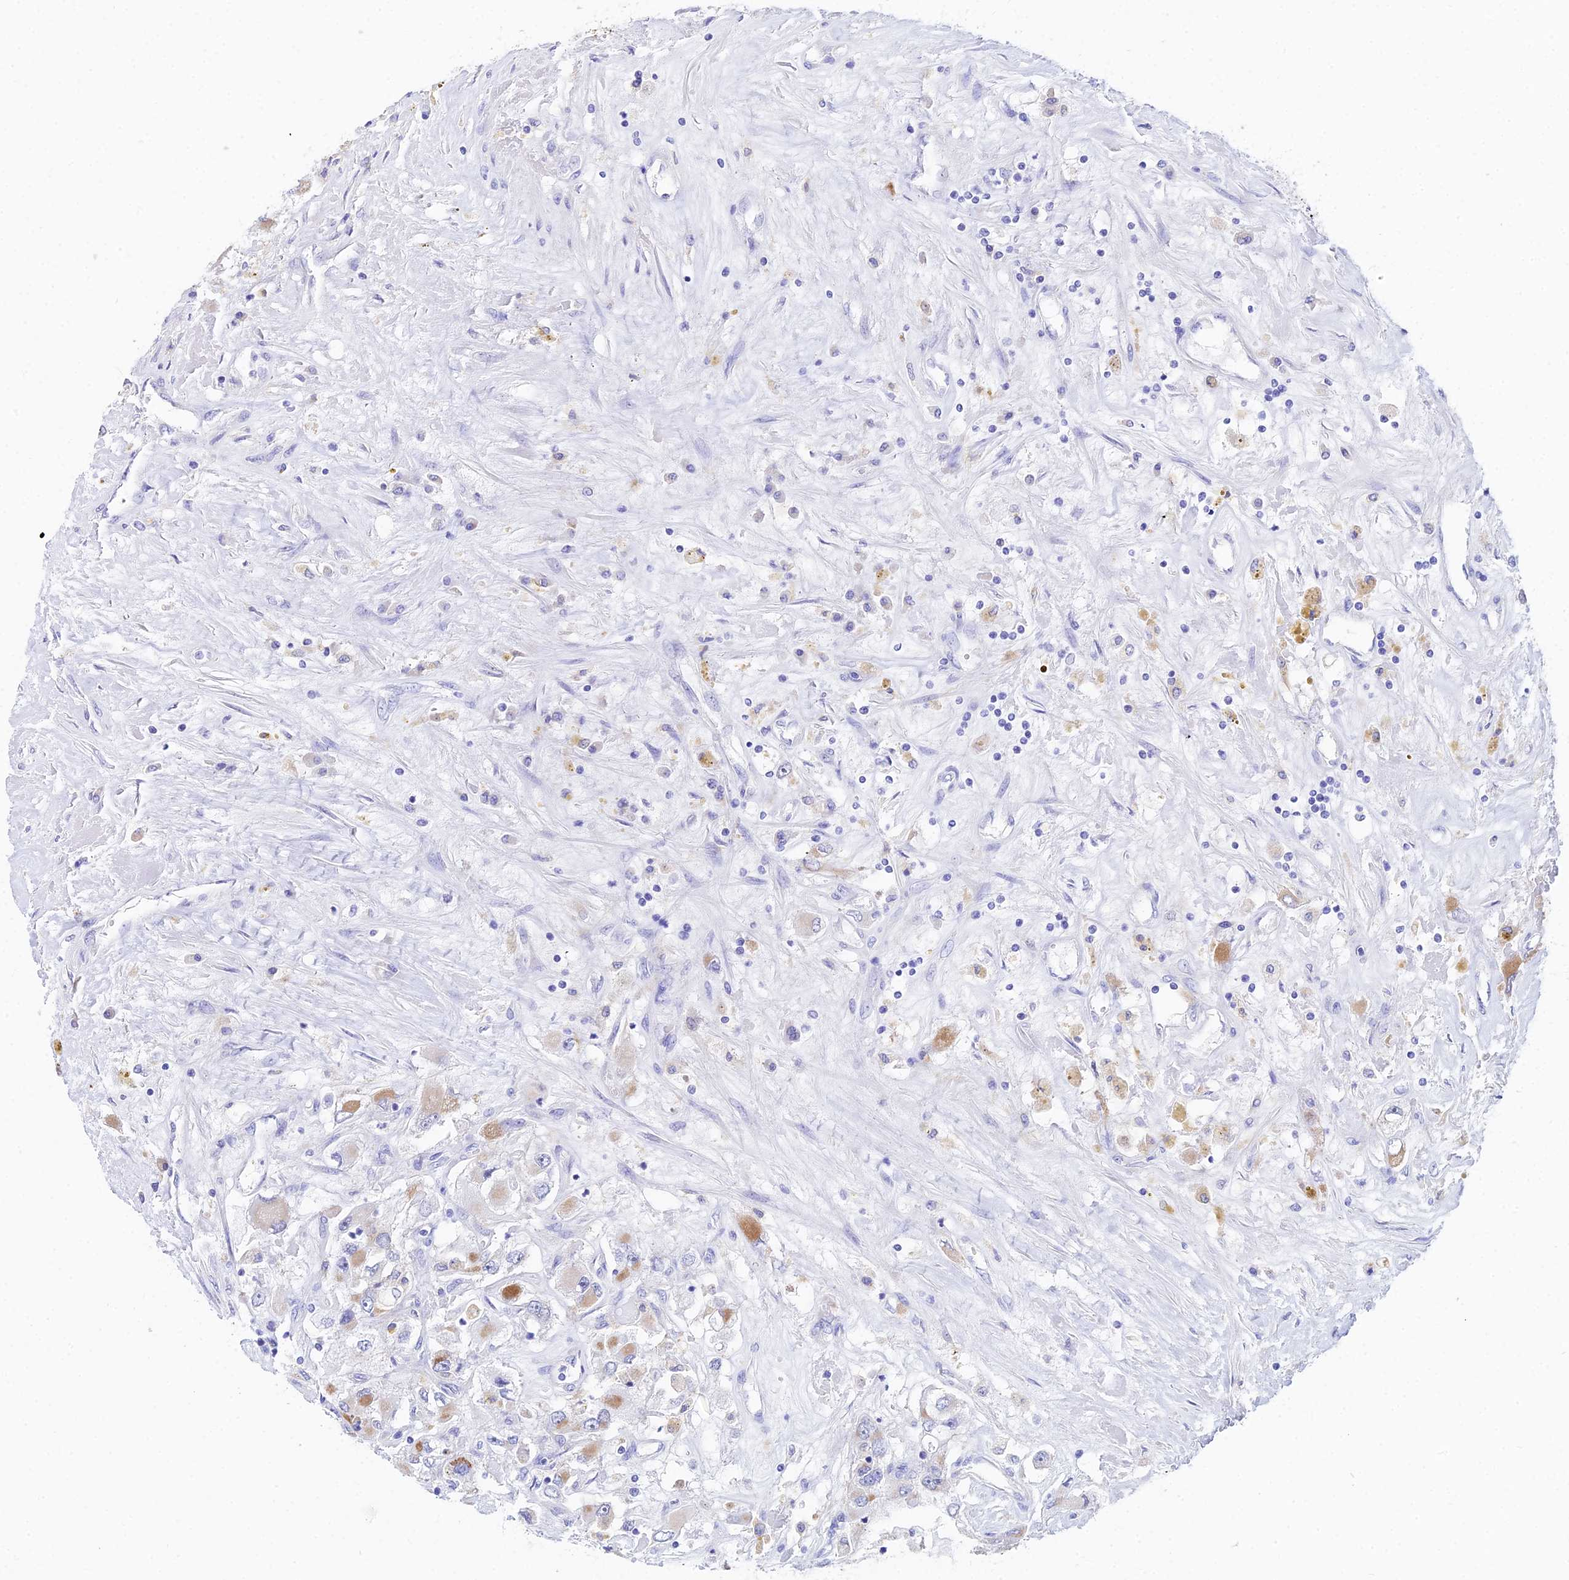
{"staining": {"intensity": "moderate", "quantity": "<25%", "location": "cytoplasmic/membranous"}, "tissue": "renal cancer", "cell_type": "Tumor cells", "image_type": "cancer", "snomed": [{"axis": "morphology", "description": "Adenocarcinoma, NOS"}, {"axis": "topography", "description": "Kidney"}], "caption": "This is an image of immunohistochemistry staining of renal adenocarcinoma, which shows moderate expression in the cytoplasmic/membranous of tumor cells.", "gene": "CEP41", "patient": {"sex": "female", "age": 52}}